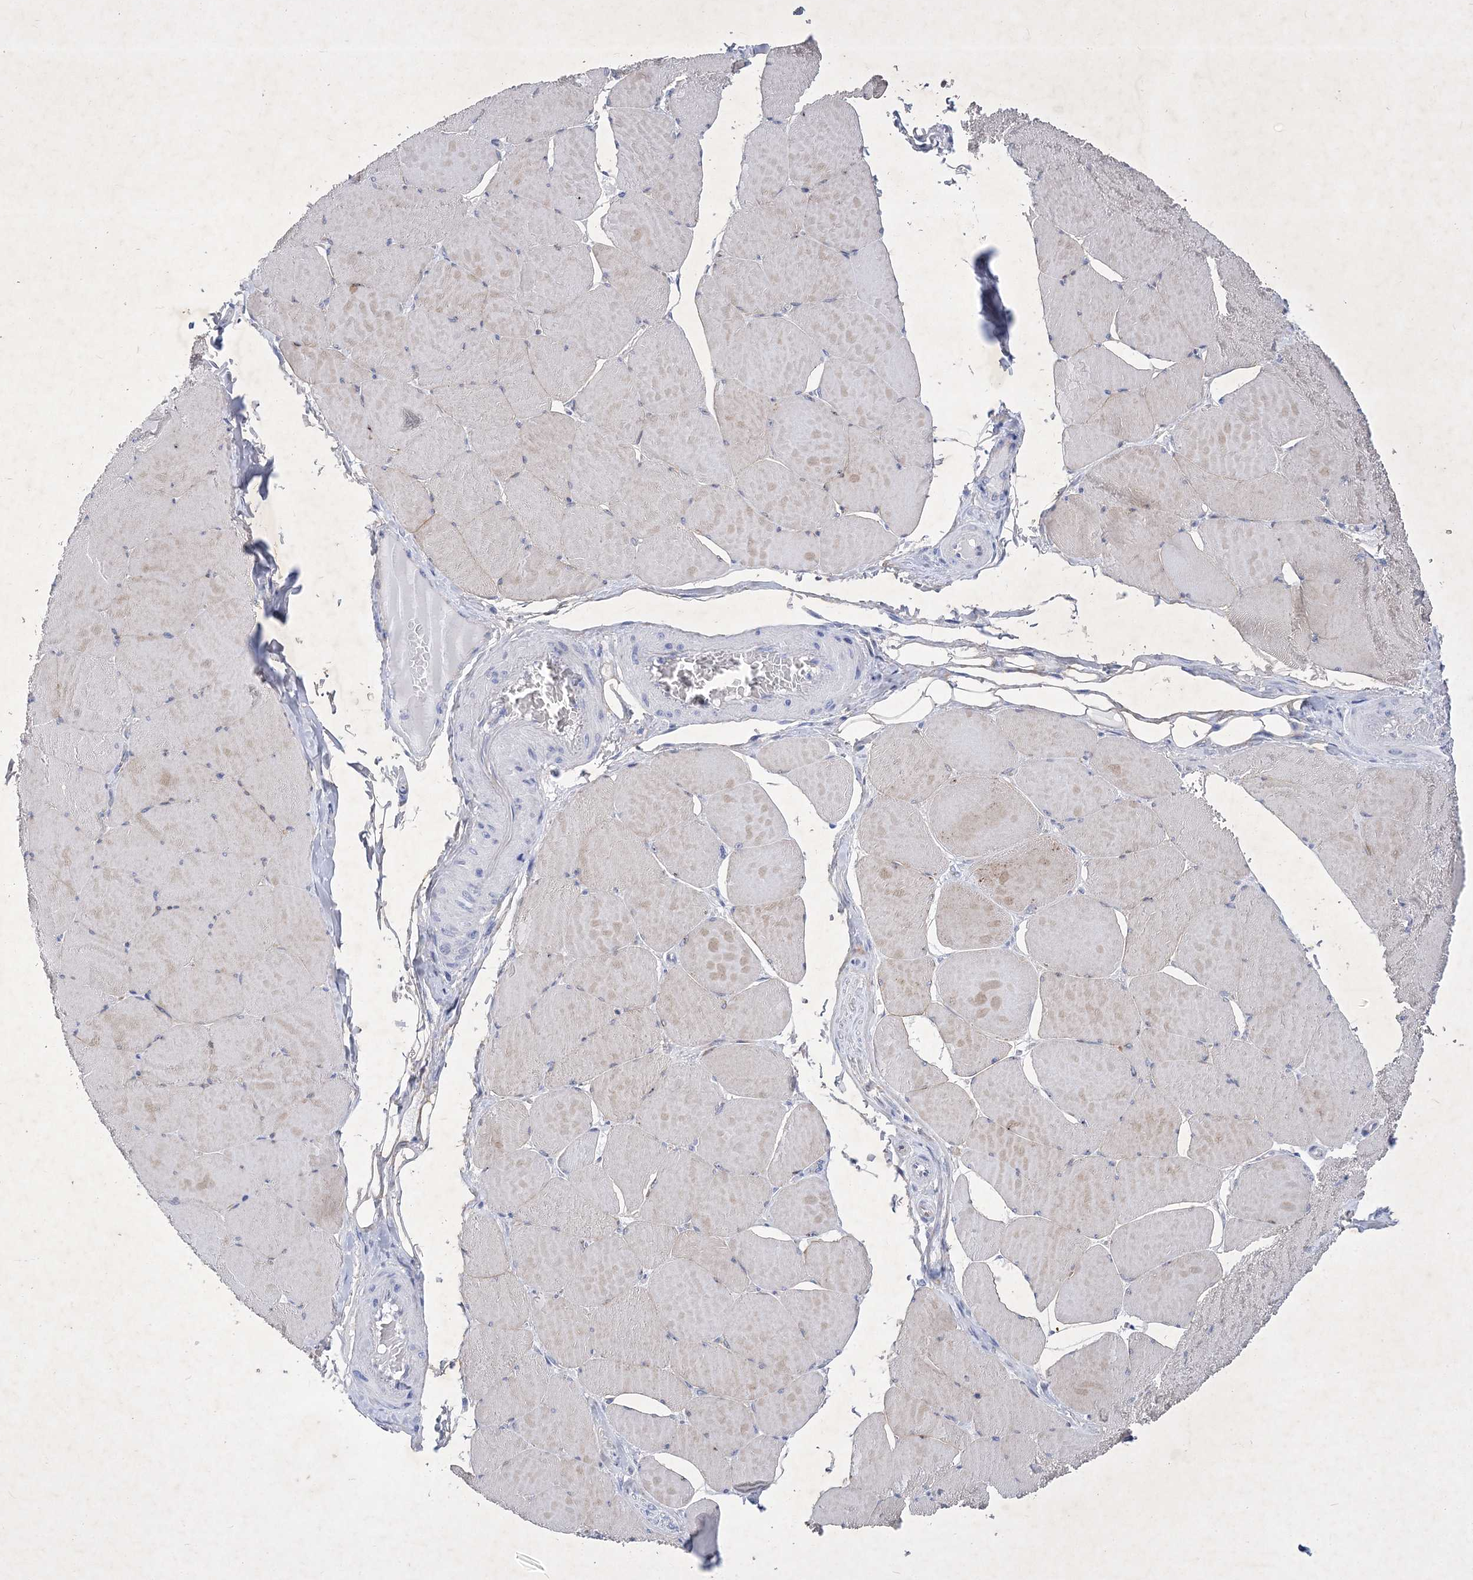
{"staining": {"intensity": "negative", "quantity": "none", "location": "none"}, "tissue": "skeletal muscle", "cell_type": "Myocytes", "image_type": "normal", "snomed": [{"axis": "morphology", "description": "Normal tissue, NOS"}, {"axis": "topography", "description": "Skeletal muscle"}, {"axis": "topography", "description": "Head-Neck"}], "caption": "DAB immunohistochemical staining of normal skeletal muscle shows no significant positivity in myocytes.", "gene": "GPN1", "patient": {"sex": "male", "age": 66}}